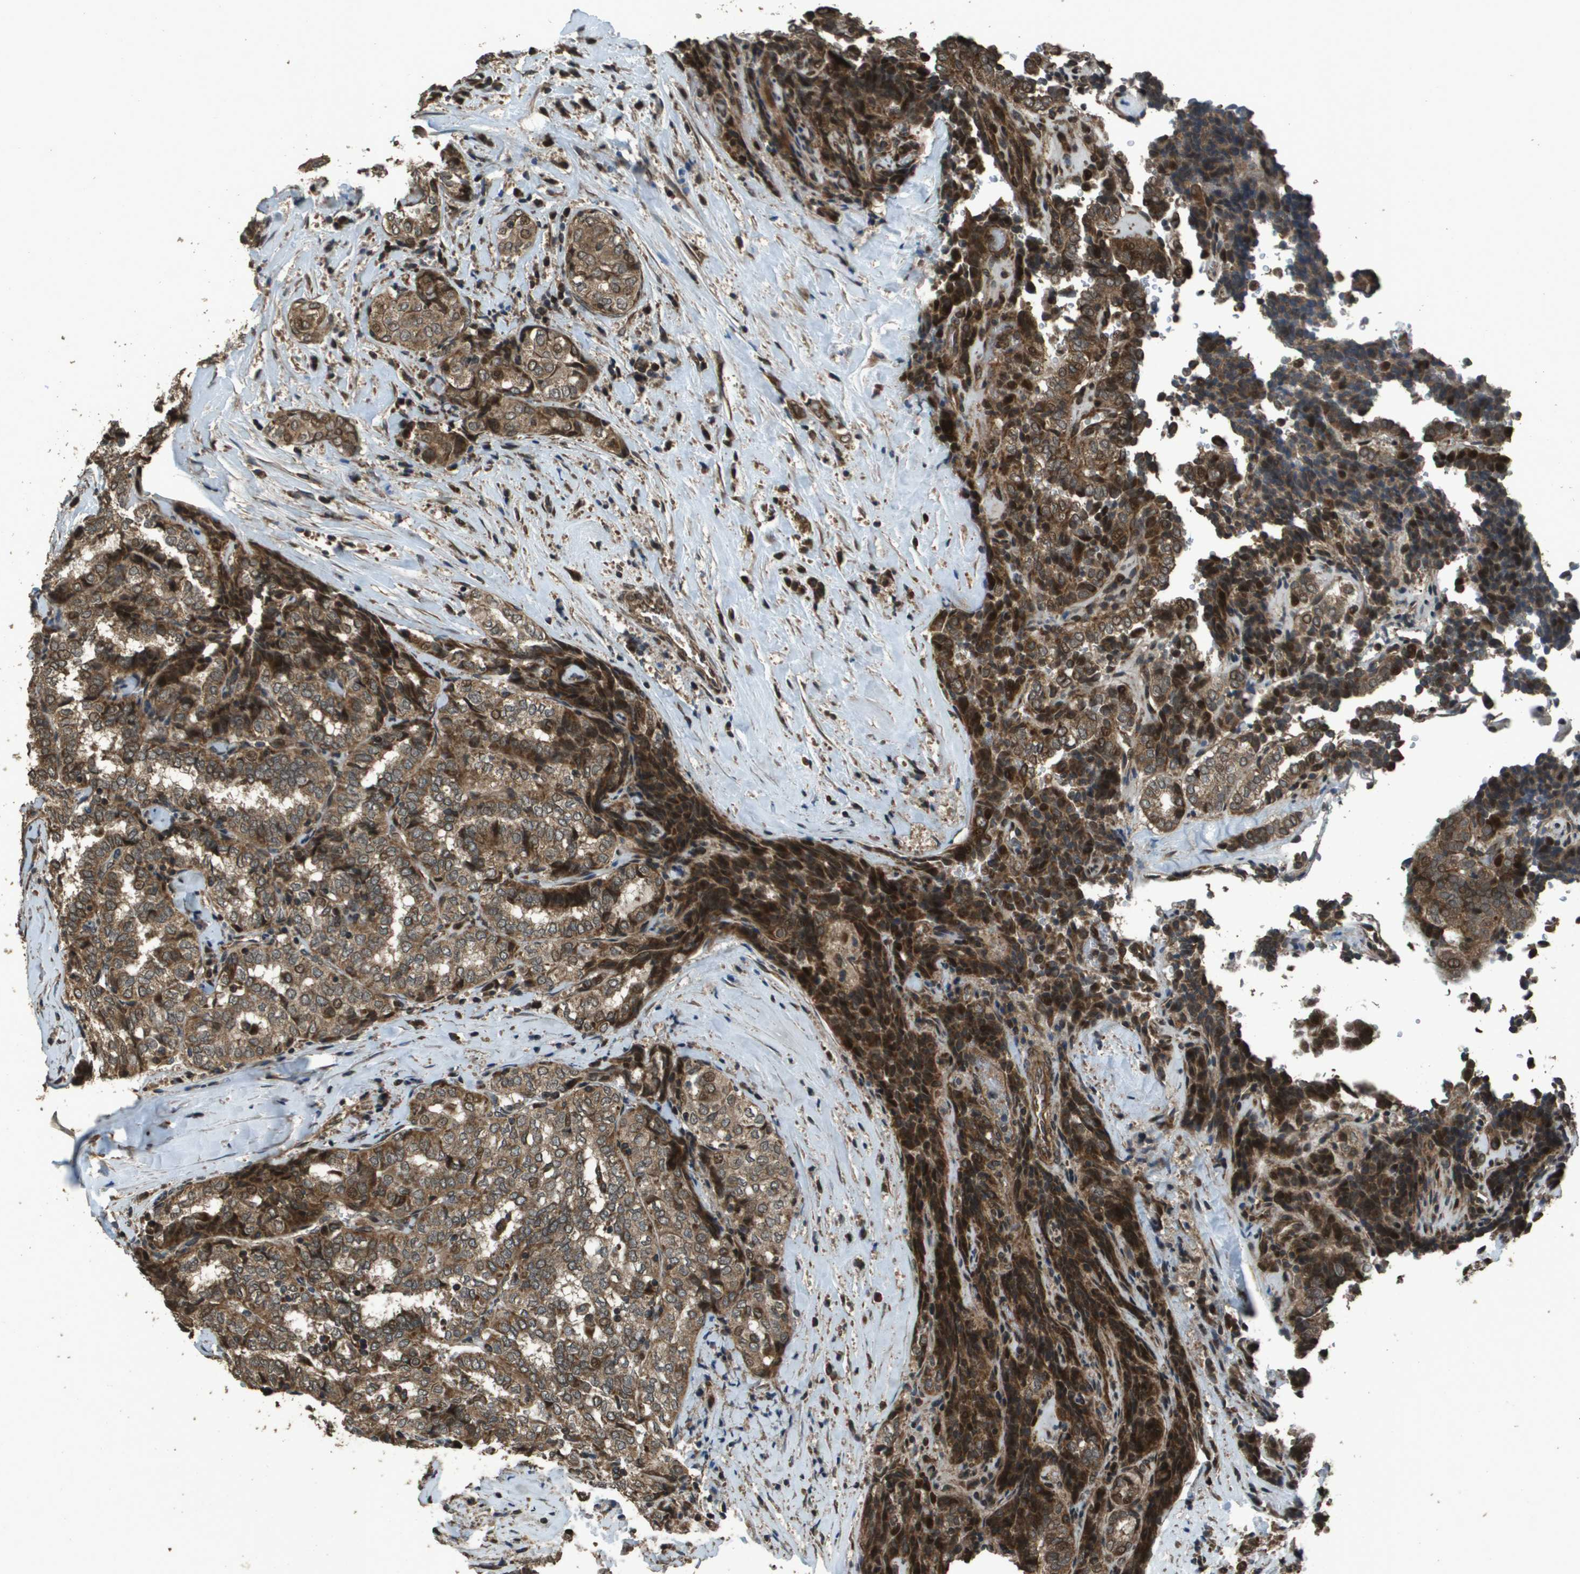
{"staining": {"intensity": "moderate", "quantity": ">75%", "location": "cytoplasmic/membranous,nuclear"}, "tissue": "thyroid cancer", "cell_type": "Tumor cells", "image_type": "cancer", "snomed": [{"axis": "morphology", "description": "Normal tissue, NOS"}, {"axis": "morphology", "description": "Papillary adenocarcinoma, NOS"}, {"axis": "topography", "description": "Thyroid gland"}], "caption": "DAB immunohistochemical staining of human thyroid cancer (papillary adenocarcinoma) exhibits moderate cytoplasmic/membranous and nuclear protein positivity in about >75% of tumor cells. (DAB (3,3'-diaminobenzidine) IHC with brightfield microscopy, high magnification).", "gene": "FIG4", "patient": {"sex": "female", "age": 30}}